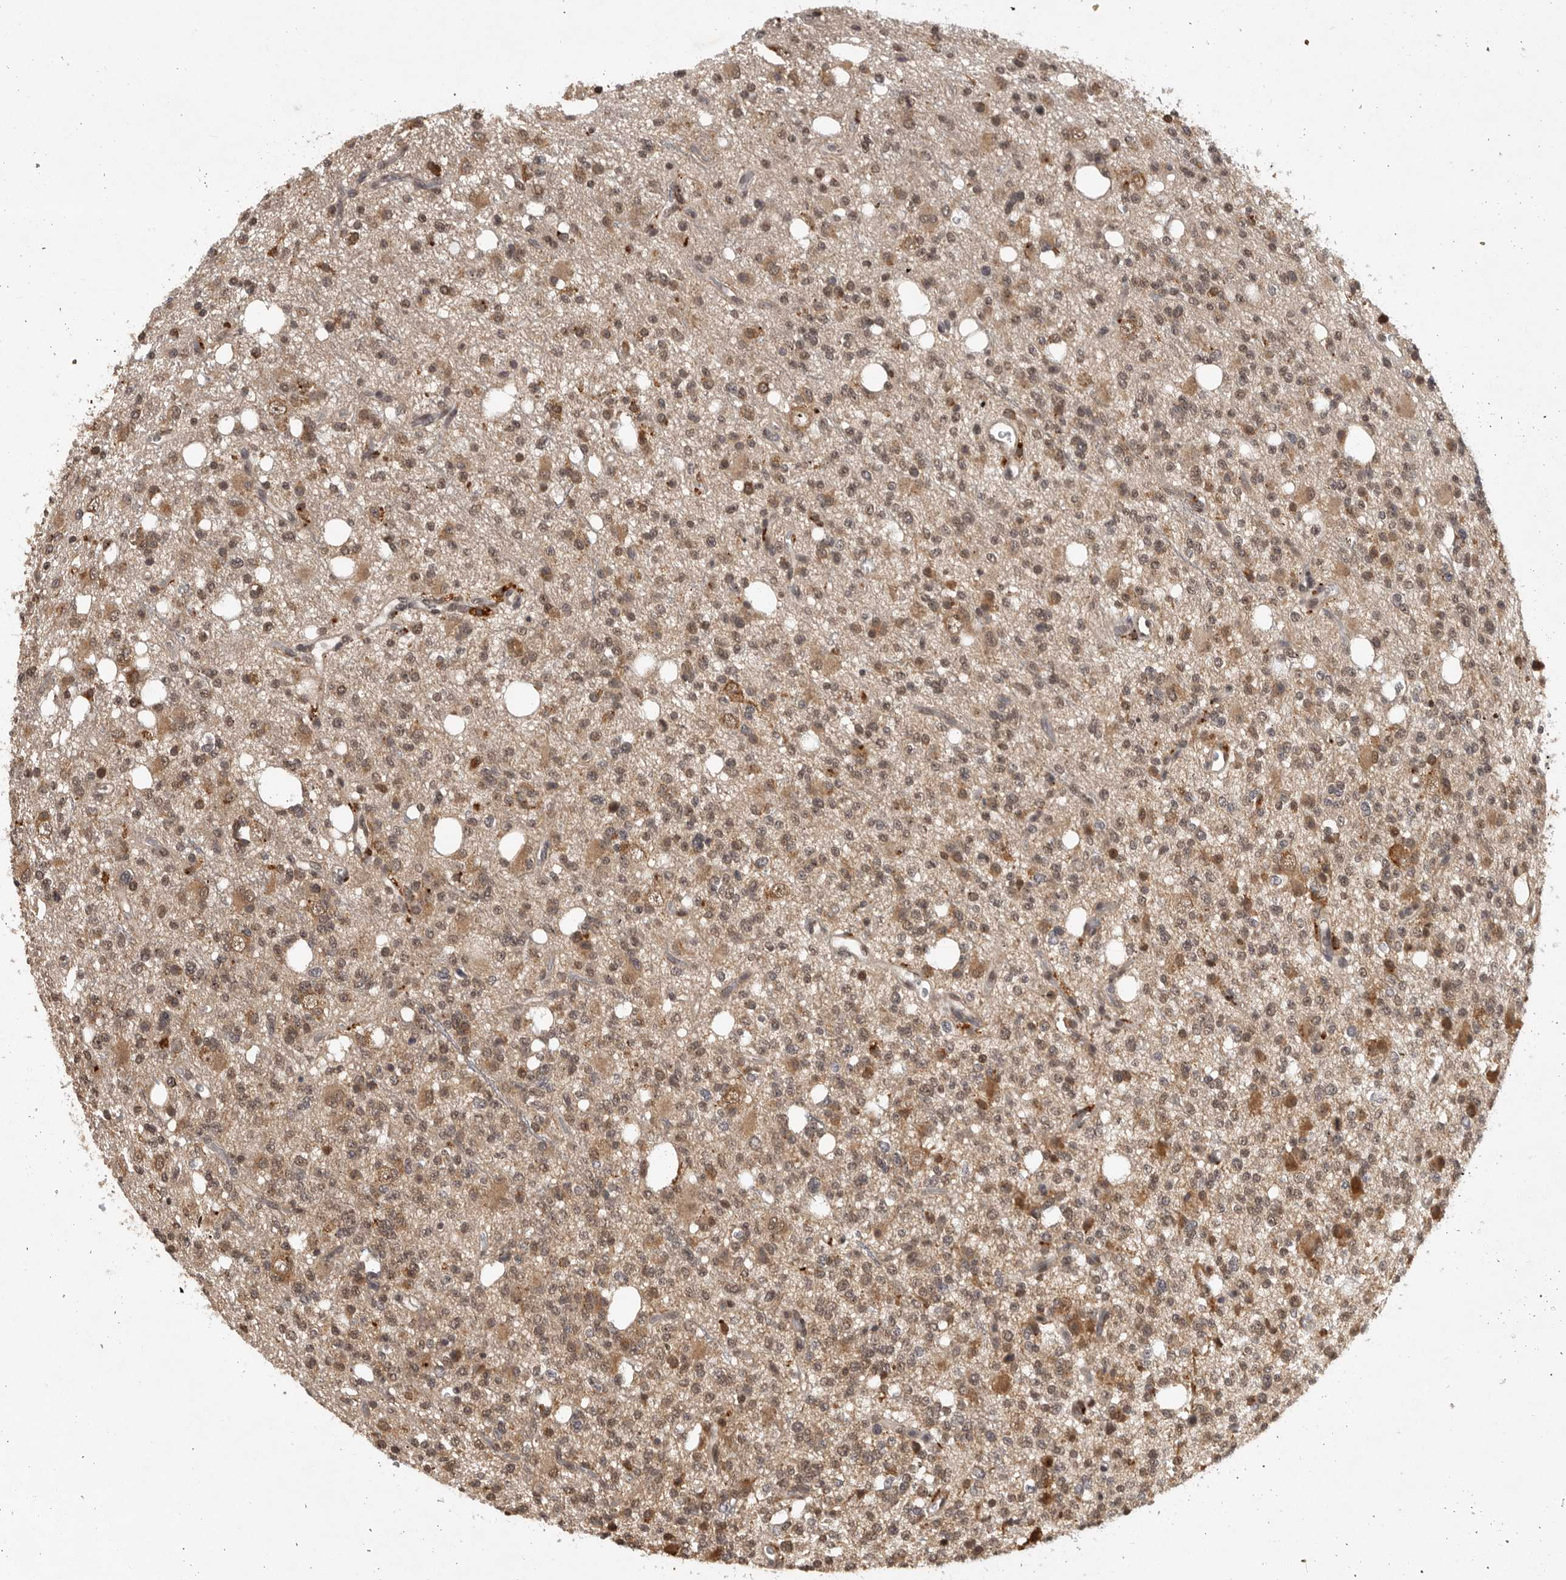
{"staining": {"intensity": "weak", "quantity": "25%-75%", "location": "nuclear"}, "tissue": "glioma", "cell_type": "Tumor cells", "image_type": "cancer", "snomed": [{"axis": "morphology", "description": "Glioma, malignant, High grade"}, {"axis": "topography", "description": "Brain"}], "caption": "Immunohistochemical staining of human malignant glioma (high-grade) displays weak nuclear protein expression in about 25%-75% of tumor cells.", "gene": "ZNF83", "patient": {"sex": "female", "age": 62}}